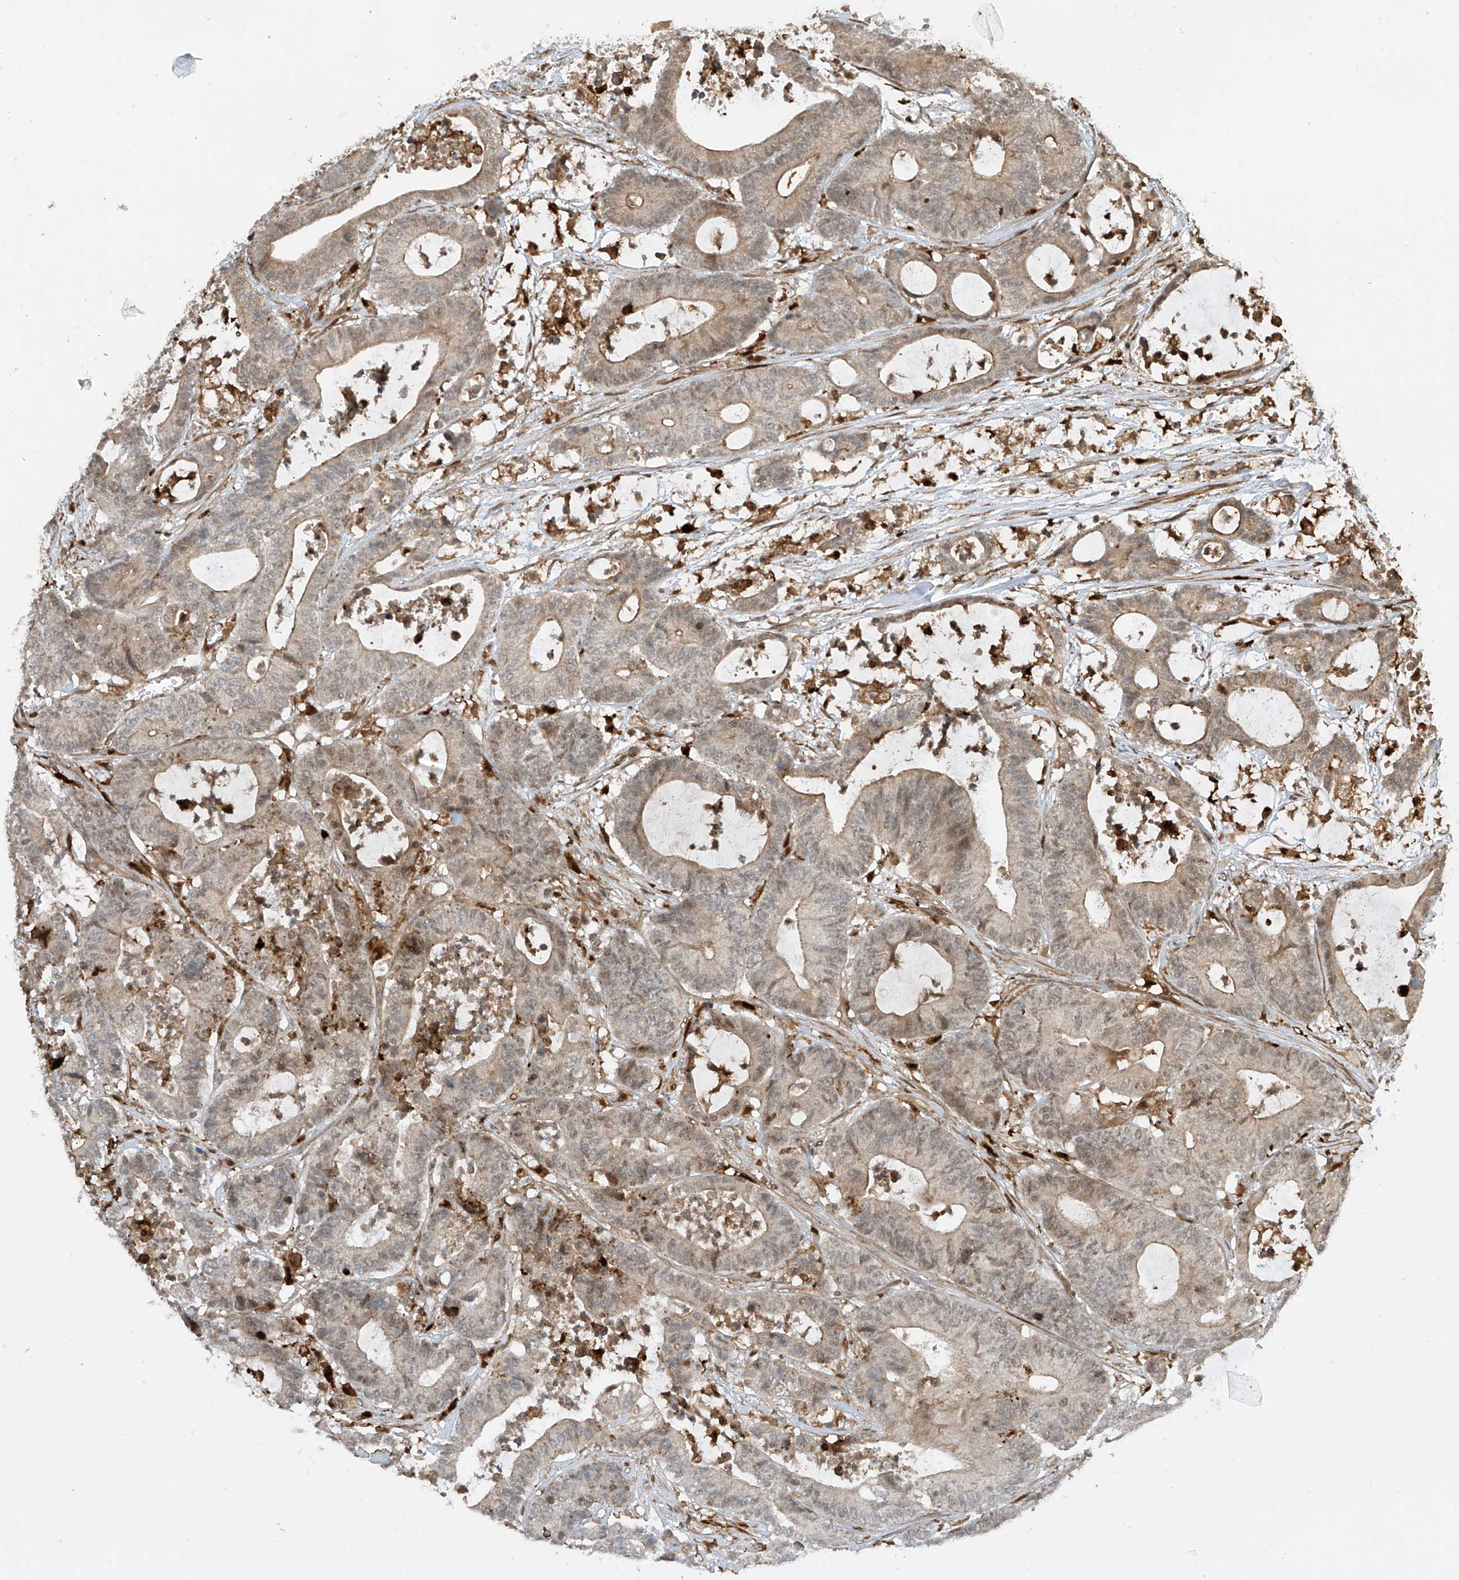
{"staining": {"intensity": "weak", "quantity": "<25%", "location": "cytoplasmic/membranous,nuclear"}, "tissue": "colorectal cancer", "cell_type": "Tumor cells", "image_type": "cancer", "snomed": [{"axis": "morphology", "description": "Adenocarcinoma, NOS"}, {"axis": "topography", "description": "Colon"}], "caption": "Colorectal cancer stained for a protein using immunohistochemistry displays no staining tumor cells.", "gene": "ATAD2B", "patient": {"sex": "female", "age": 84}}